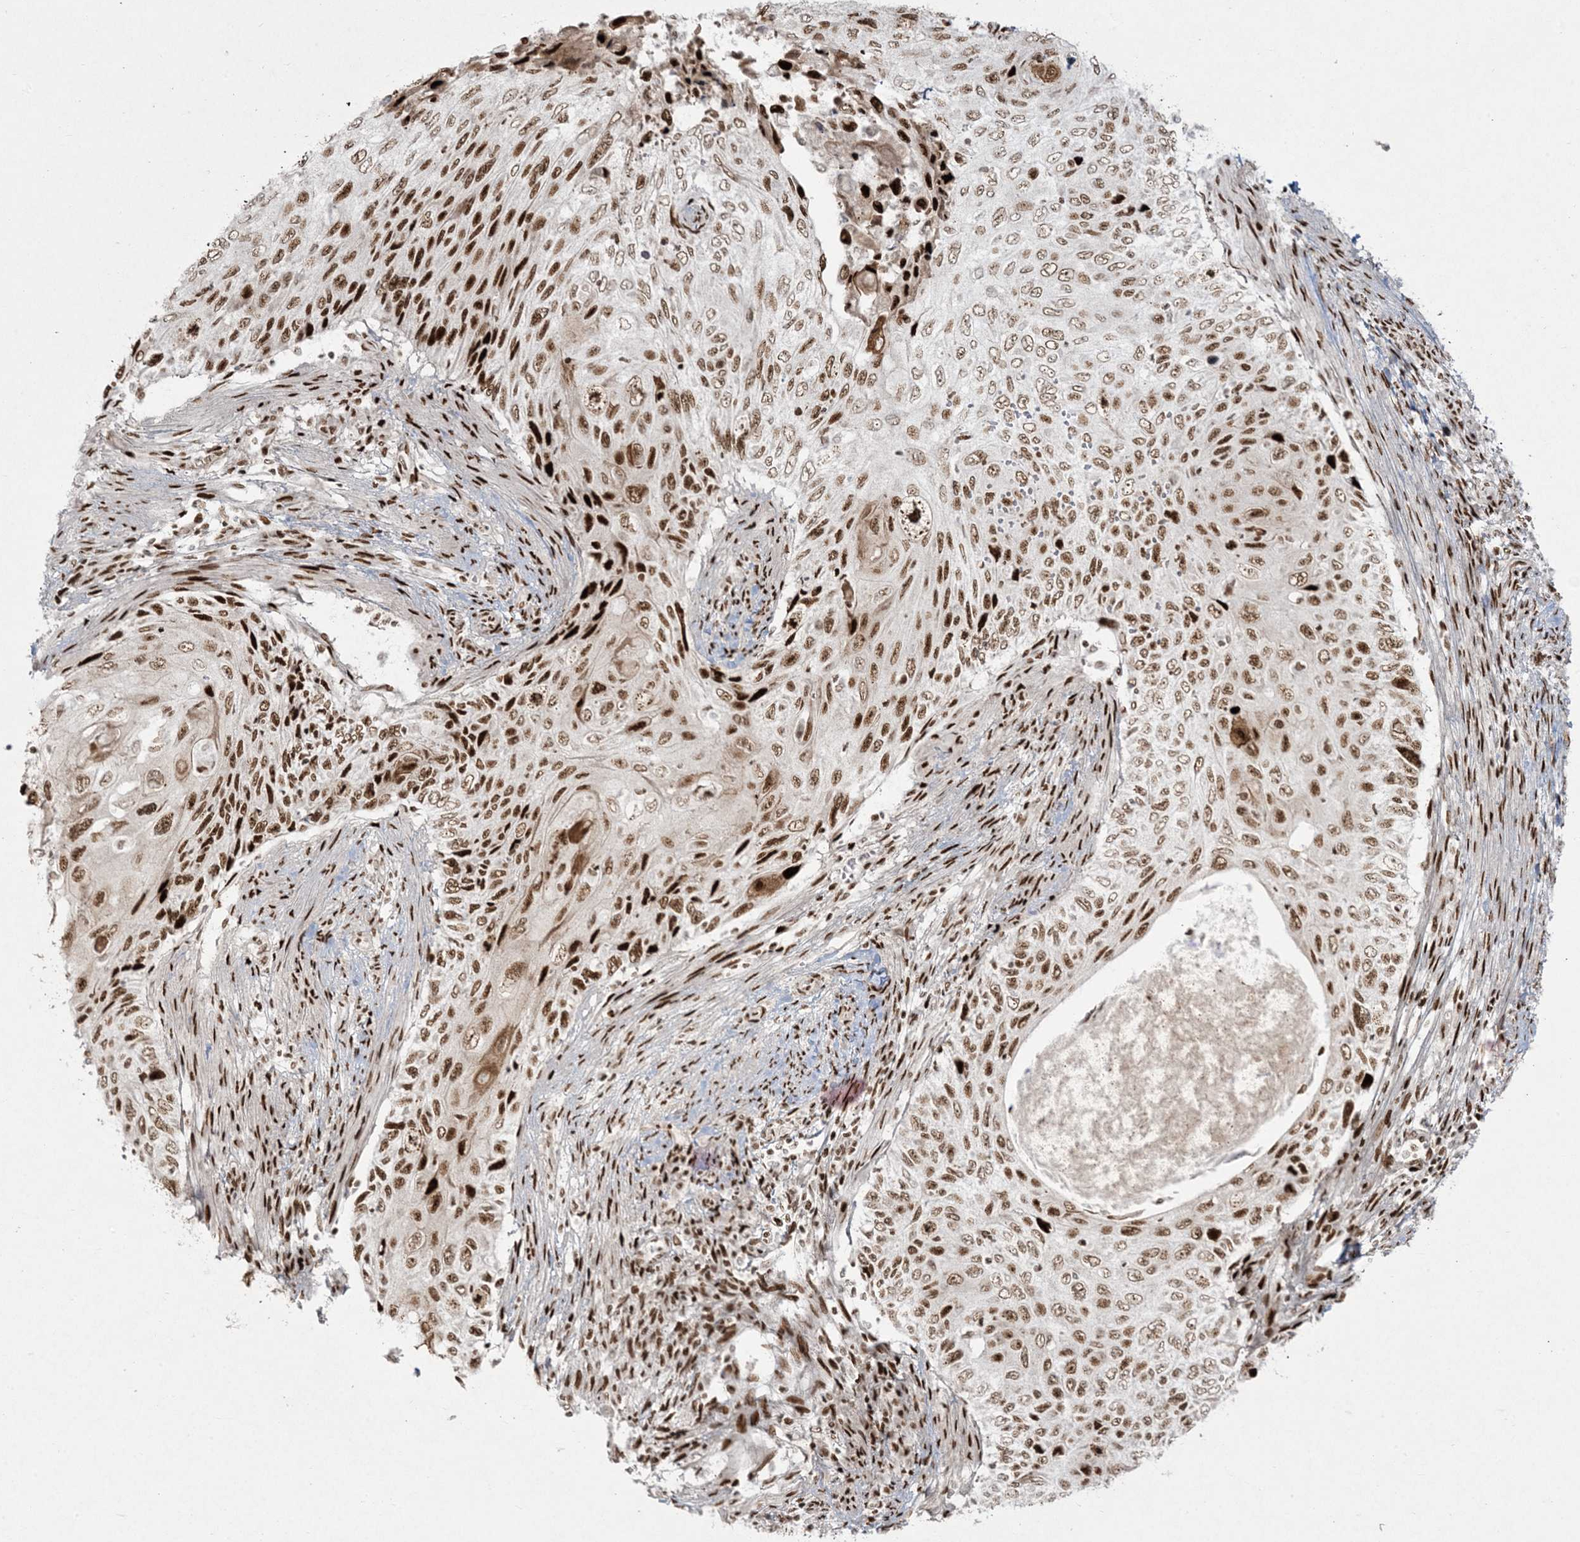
{"staining": {"intensity": "strong", "quantity": ">75%", "location": "nuclear"}, "tissue": "cervical cancer", "cell_type": "Tumor cells", "image_type": "cancer", "snomed": [{"axis": "morphology", "description": "Squamous cell carcinoma, NOS"}, {"axis": "topography", "description": "Cervix"}], "caption": "Cervical cancer was stained to show a protein in brown. There is high levels of strong nuclear positivity in approximately >75% of tumor cells.", "gene": "RBM10", "patient": {"sex": "female", "age": 70}}